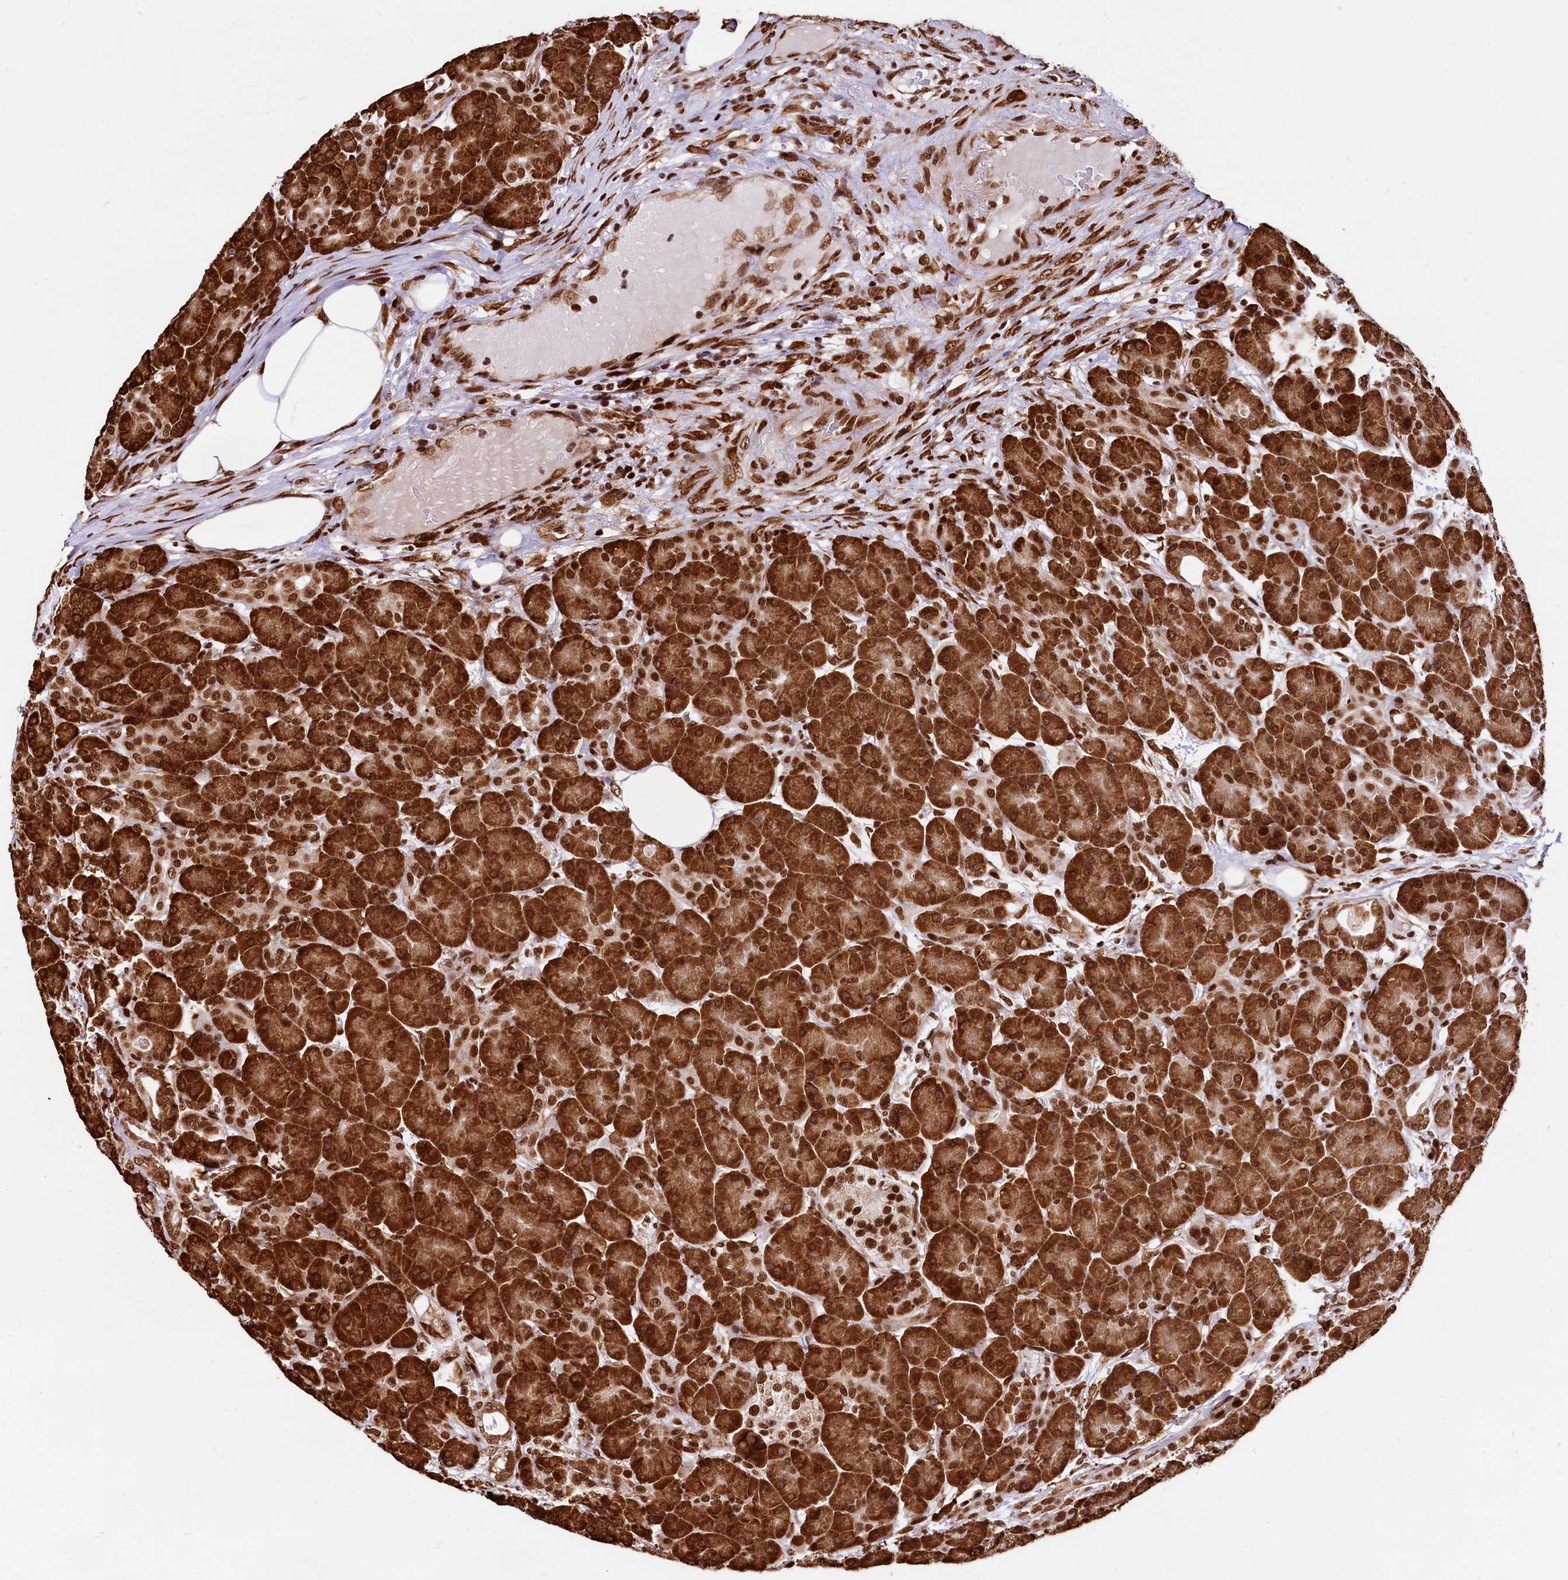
{"staining": {"intensity": "strong", "quantity": ">75%", "location": "cytoplasmic/membranous,nuclear"}, "tissue": "pancreas", "cell_type": "Exocrine glandular cells", "image_type": "normal", "snomed": [{"axis": "morphology", "description": "Normal tissue, NOS"}, {"axis": "topography", "description": "Pancreas"}], "caption": "Immunohistochemical staining of normal human pancreas exhibits high levels of strong cytoplasmic/membranous,nuclear positivity in about >75% of exocrine glandular cells. Immunohistochemistry stains the protein of interest in brown and the nuclei are stained blue.", "gene": "PDS5B", "patient": {"sex": "male", "age": 63}}